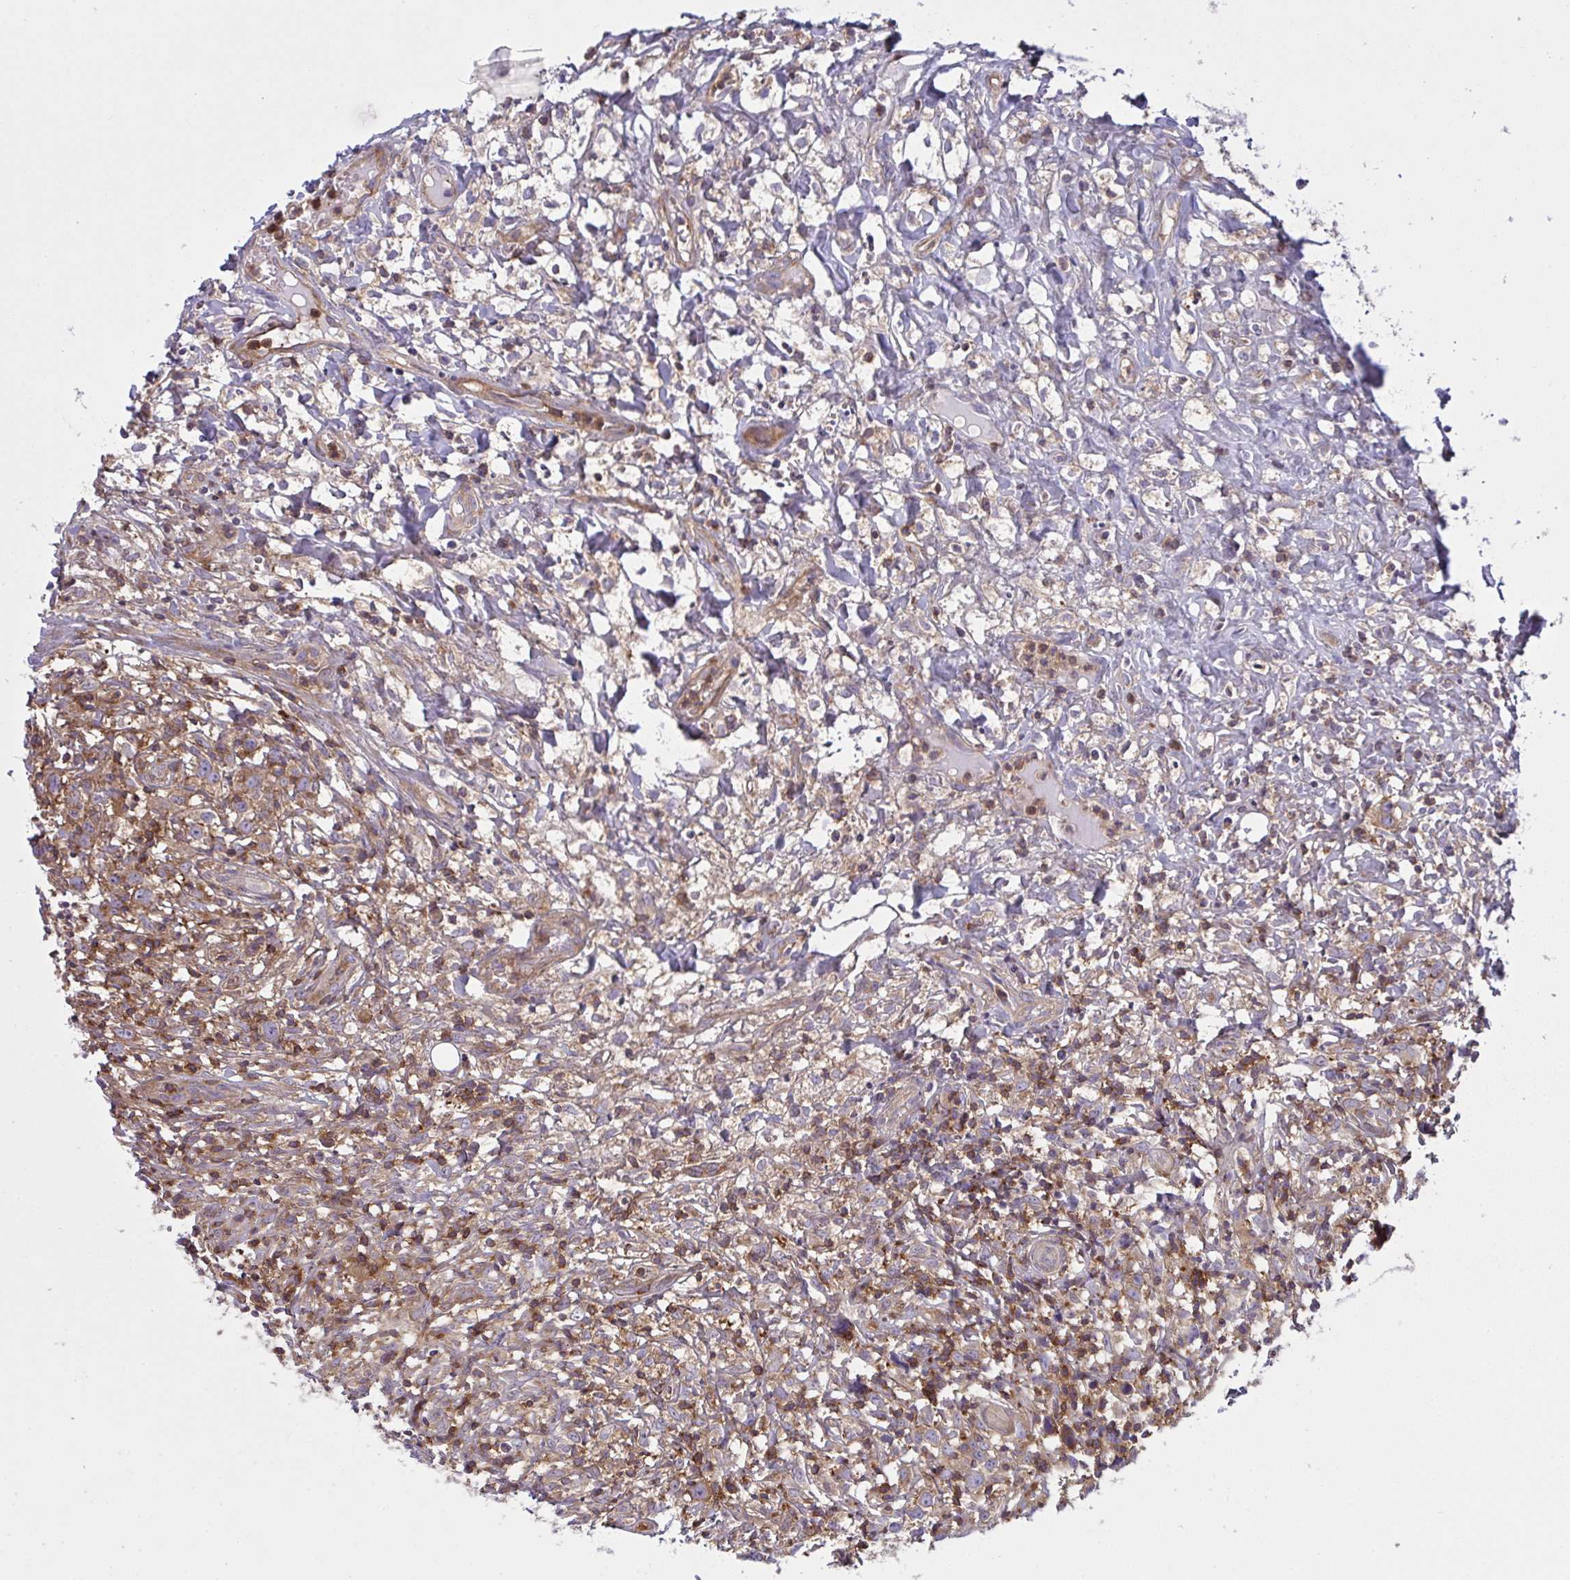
{"staining": {"intensity": "weak", "quantity": ">75%", "location": "cytoplasmic/membranous"}, "tissue": "lymphoma", "cell_type": "Tumor cells", "image_type": "cancer", "snomed": [{"axis": "morphology", "description": "Hodgkin's disease, NOS"}, {"axis": "topography", "description": "No Tissue"}], "caption": "Lymphoma stained with a protein marker exhibits weak staining in tumor cells.", "gene": "TSC22D3", "patient": {"sex": "female", "age": 21}}